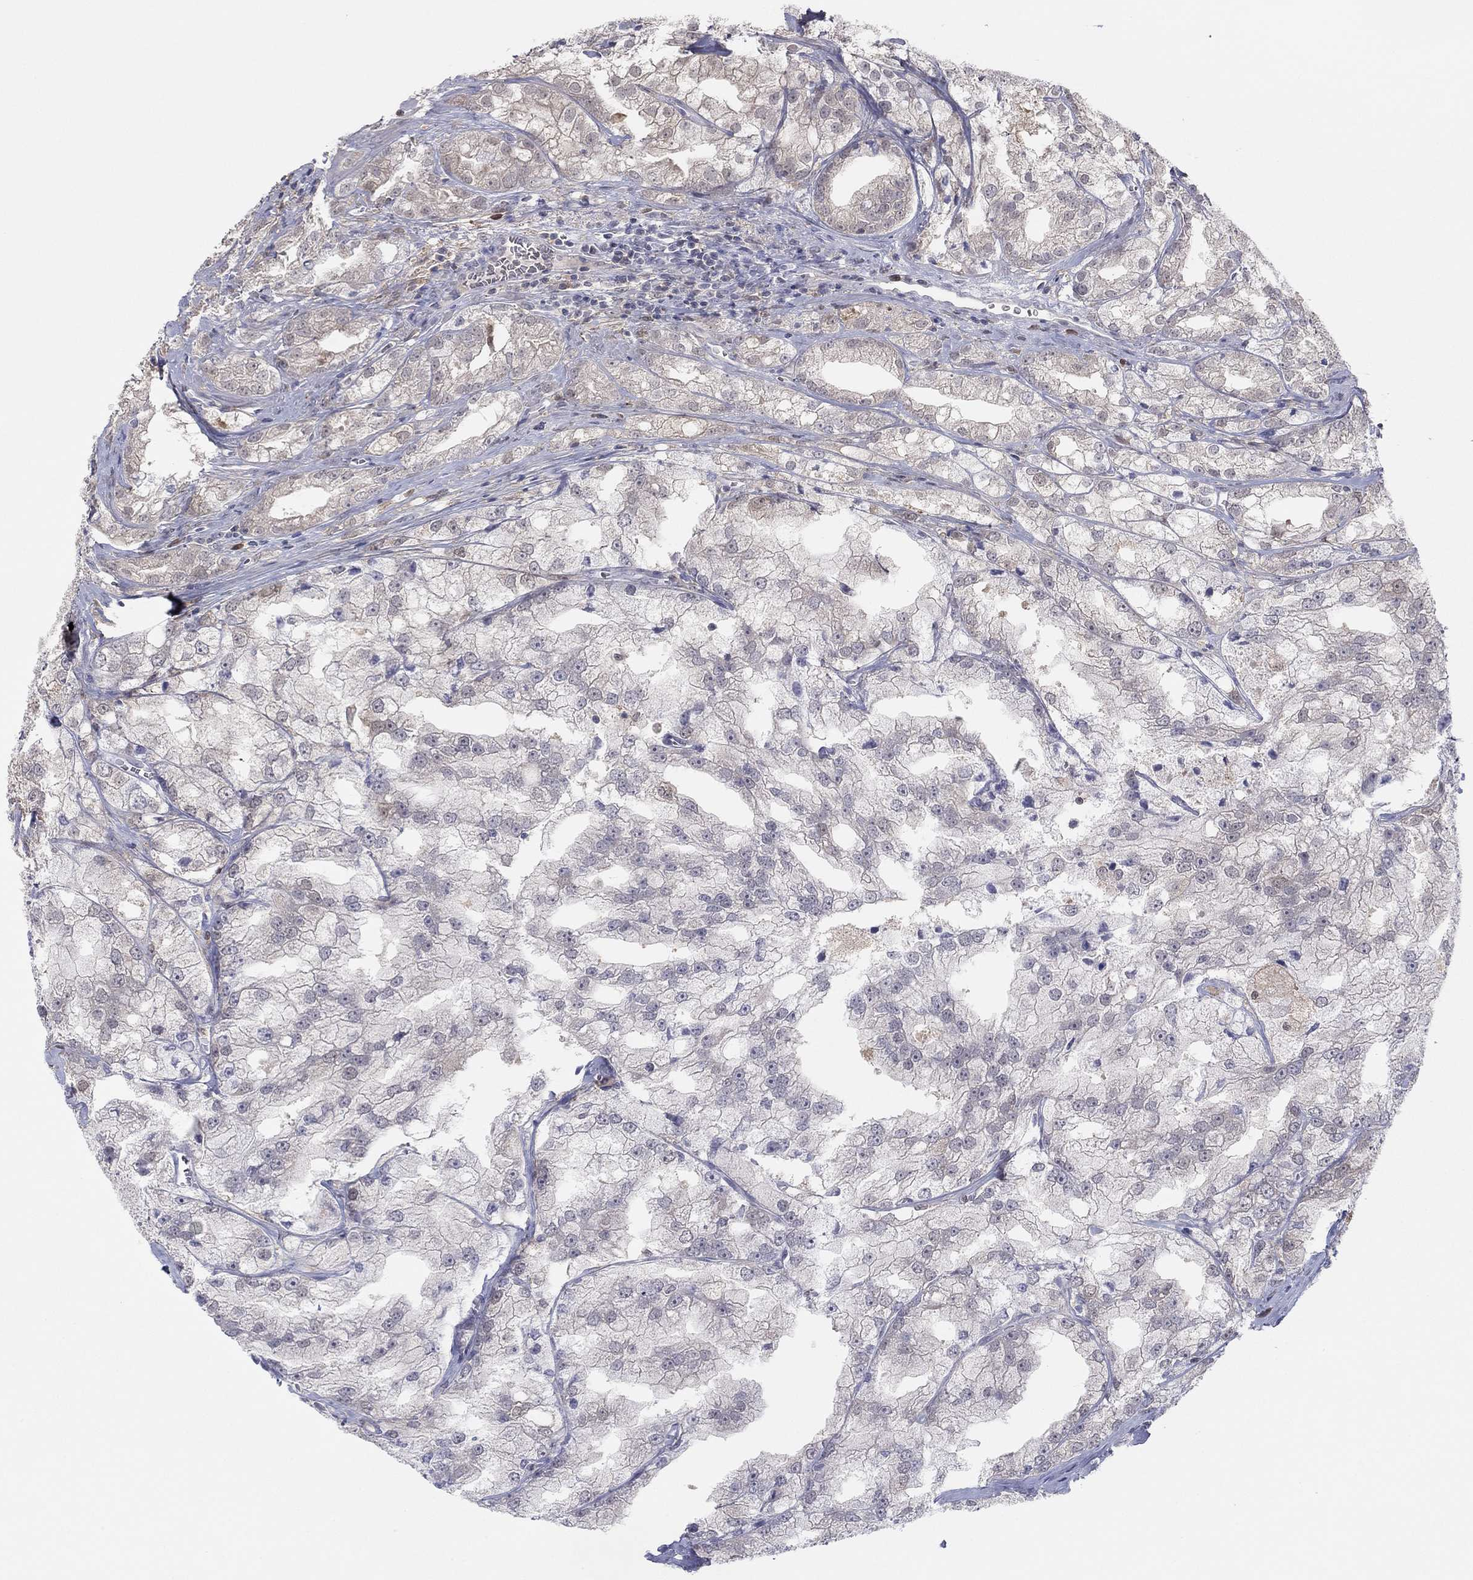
{"staining": {"intensity": "negative", "quantity": "none", "location": "none"}, "tissue": "prostate cancer", "cell_type": "Tumor cells", "image_type": "cancer", "snomed": [{"axis": "morphology", "description": "Adenocarcinoma, NOS"}, {"axis": "topography", "description": "Prostate"}], "caption": "The histopathology image reveals no staining of tumor cells in adenocarcinoma (prostate).", "gene": "PDXK", "patient": {"sex": "male", "age": 70}}